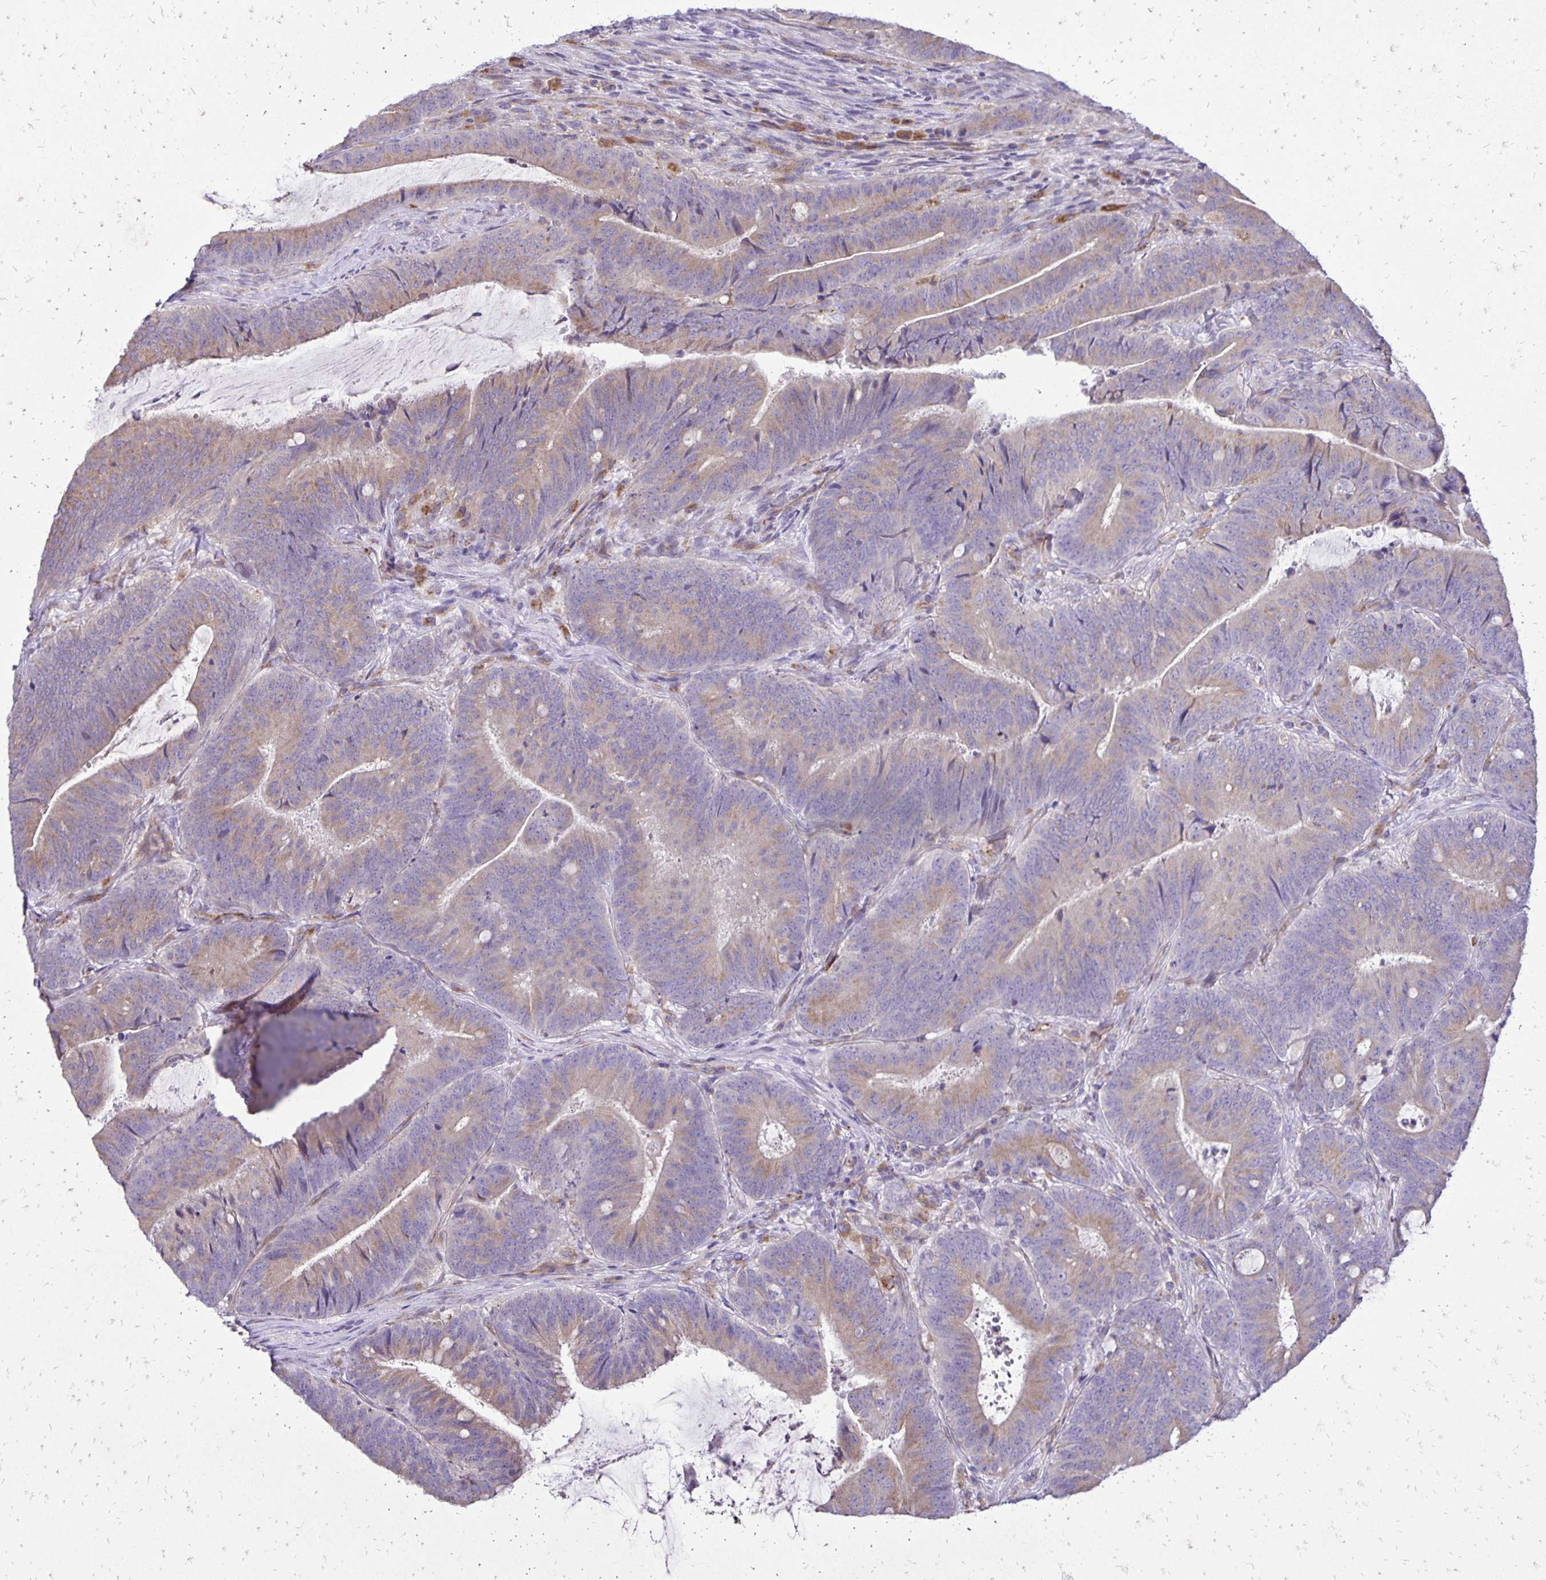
{"staining": {"intensity": "weak", "quantity": ">75%", "location": "cytoplasmic/membranous"}, "tissue": "colorectal cancer", "cell_type": "Tumor cells", "image_type": "cancer", "snomed": [{"axis": "morphology", "description": "Adenocarcinoma, NOS"}, {"axis": "topography", "description": "Colon"}], "caption": "About >75% of tumor cells in adenocarcinoma (colorectal) exhibit weak cytoplasmic/membranous protein expression as visualized by brown immunohistochemical staining.", "gene": "EIF5A", "patient": {"sex": "female", "age": 43}}